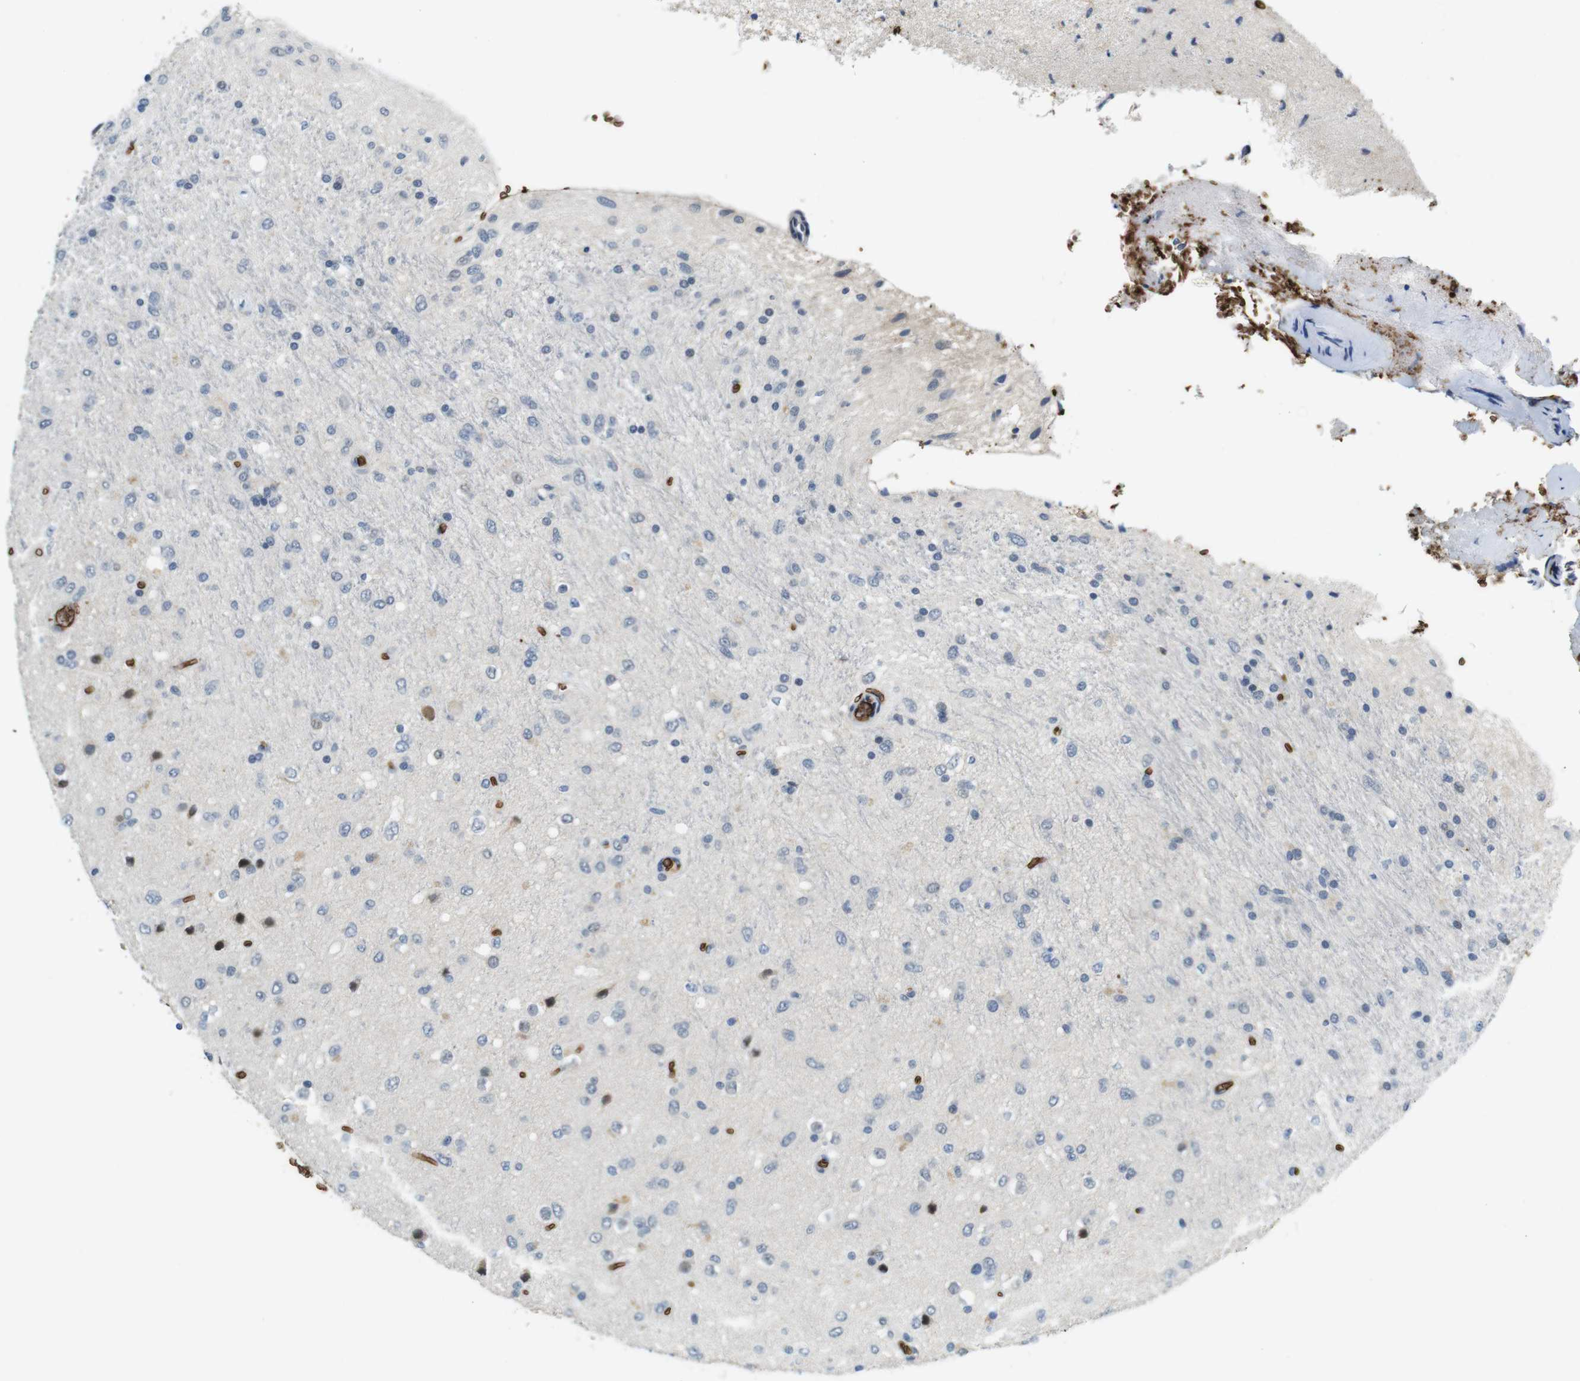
{"staining": {"intensity": "negative", "quantity": "none", "location": "none"}, "tissue": "glioma", "cell_type": "Tumor cells", "image_type": "cancer", "snomed": [{"axis": "morphology", "description": "Glioma, malignant, Low grade"}, {"axis": "topography", "description": "Brain"}], "caption": "Tumor cells show no significant protein positivity in malignant low-grade glioma.", "gene": "SLC4A1", "patient": {"sex": "male", "age": 77}}